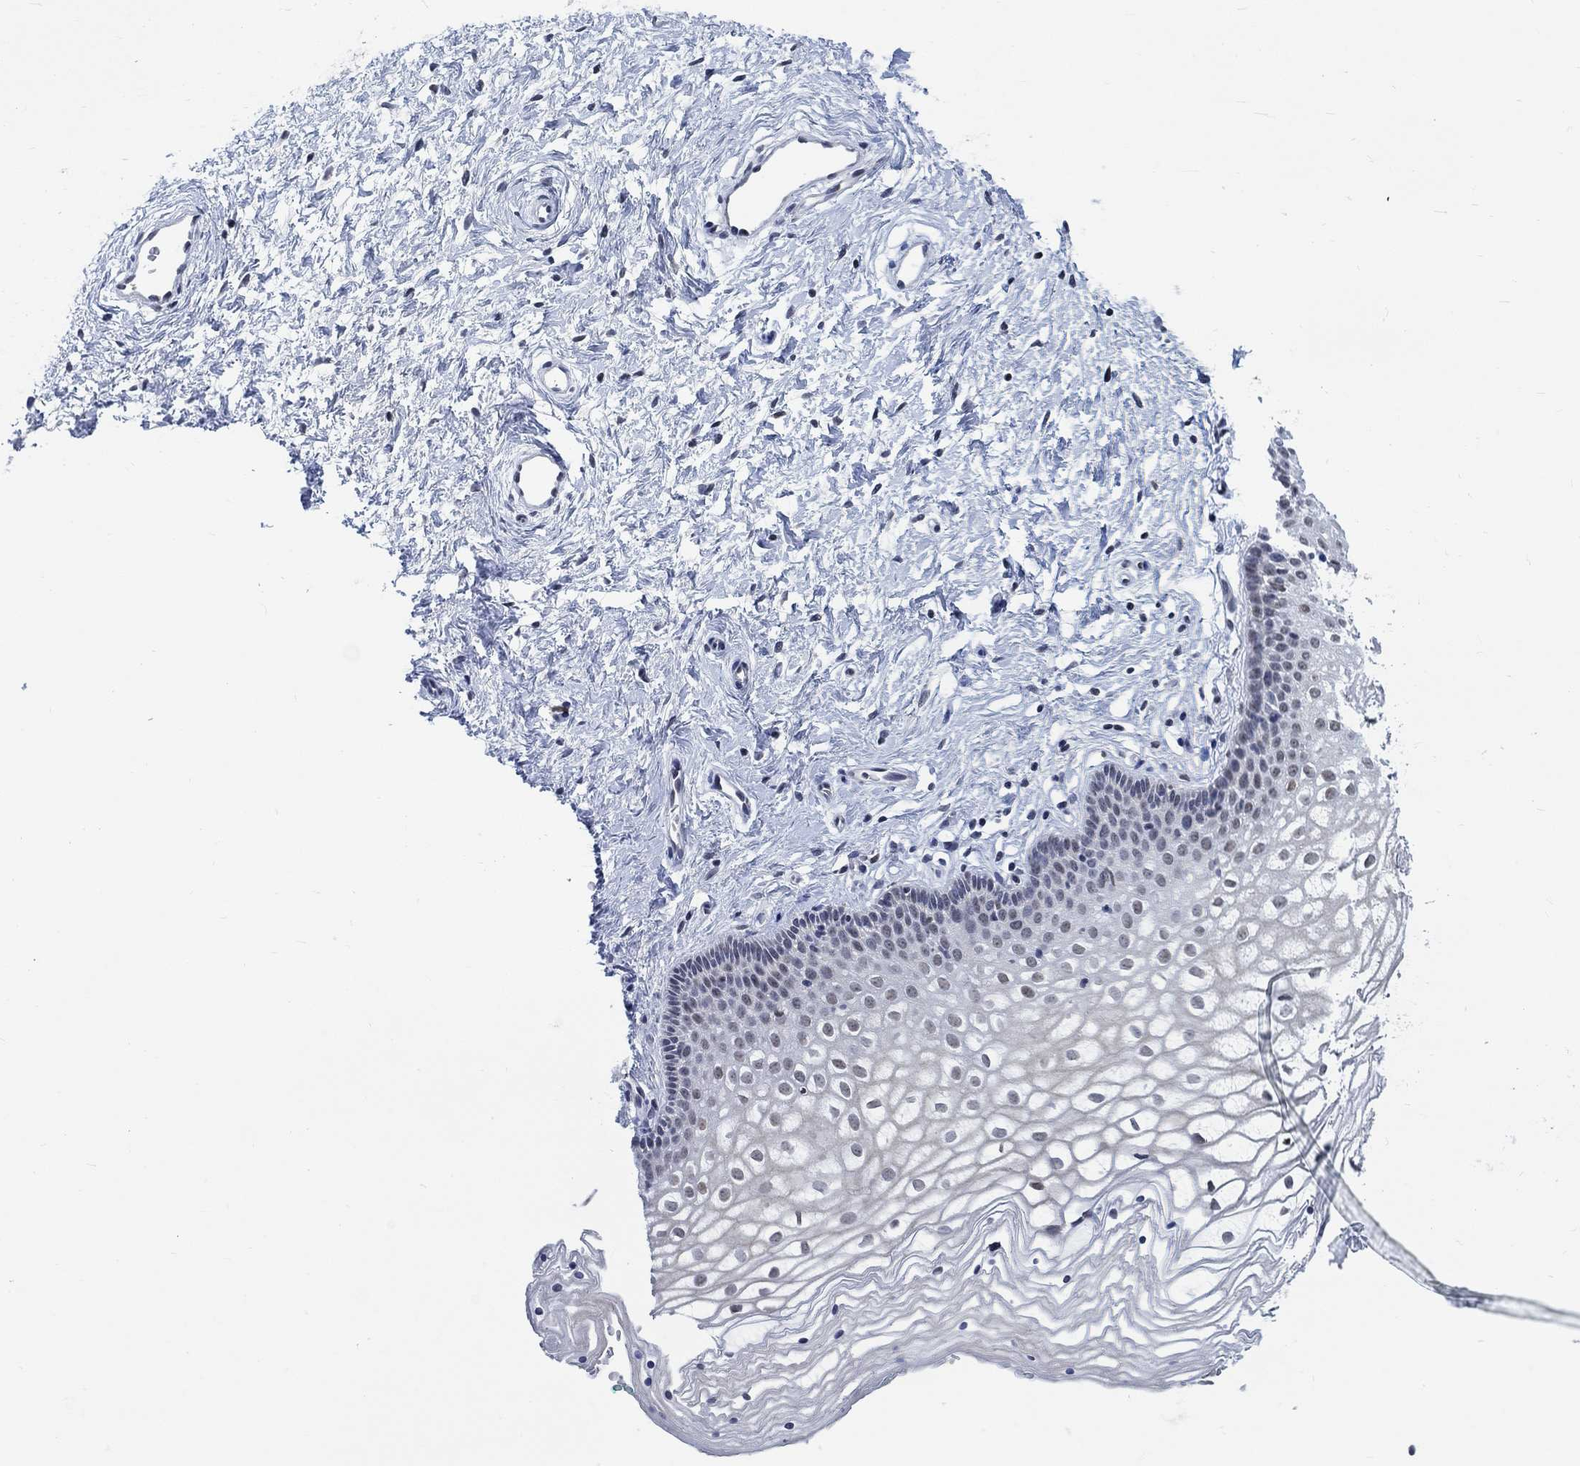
{"staining": {"intensity": "weak", "quantity": "<25%", "location": "nuclear"}, "tissue": "vagina", "cell_type": "Squamous epithelial cells", "image_type": "normal", "snomed": [{"axis": "morphology", "description": "Normal tissue, NOS"}, {"axis": "topography", "description": "Vagina"}], "caption": "Immunohistochemistry photomicrograph of benign vagina: human vagina stained with DAB exhibits no significant protein positivity in squamous epithelial cells.", "gene": "KCNH8", "patient": {"sex": "female", "age": 36}}